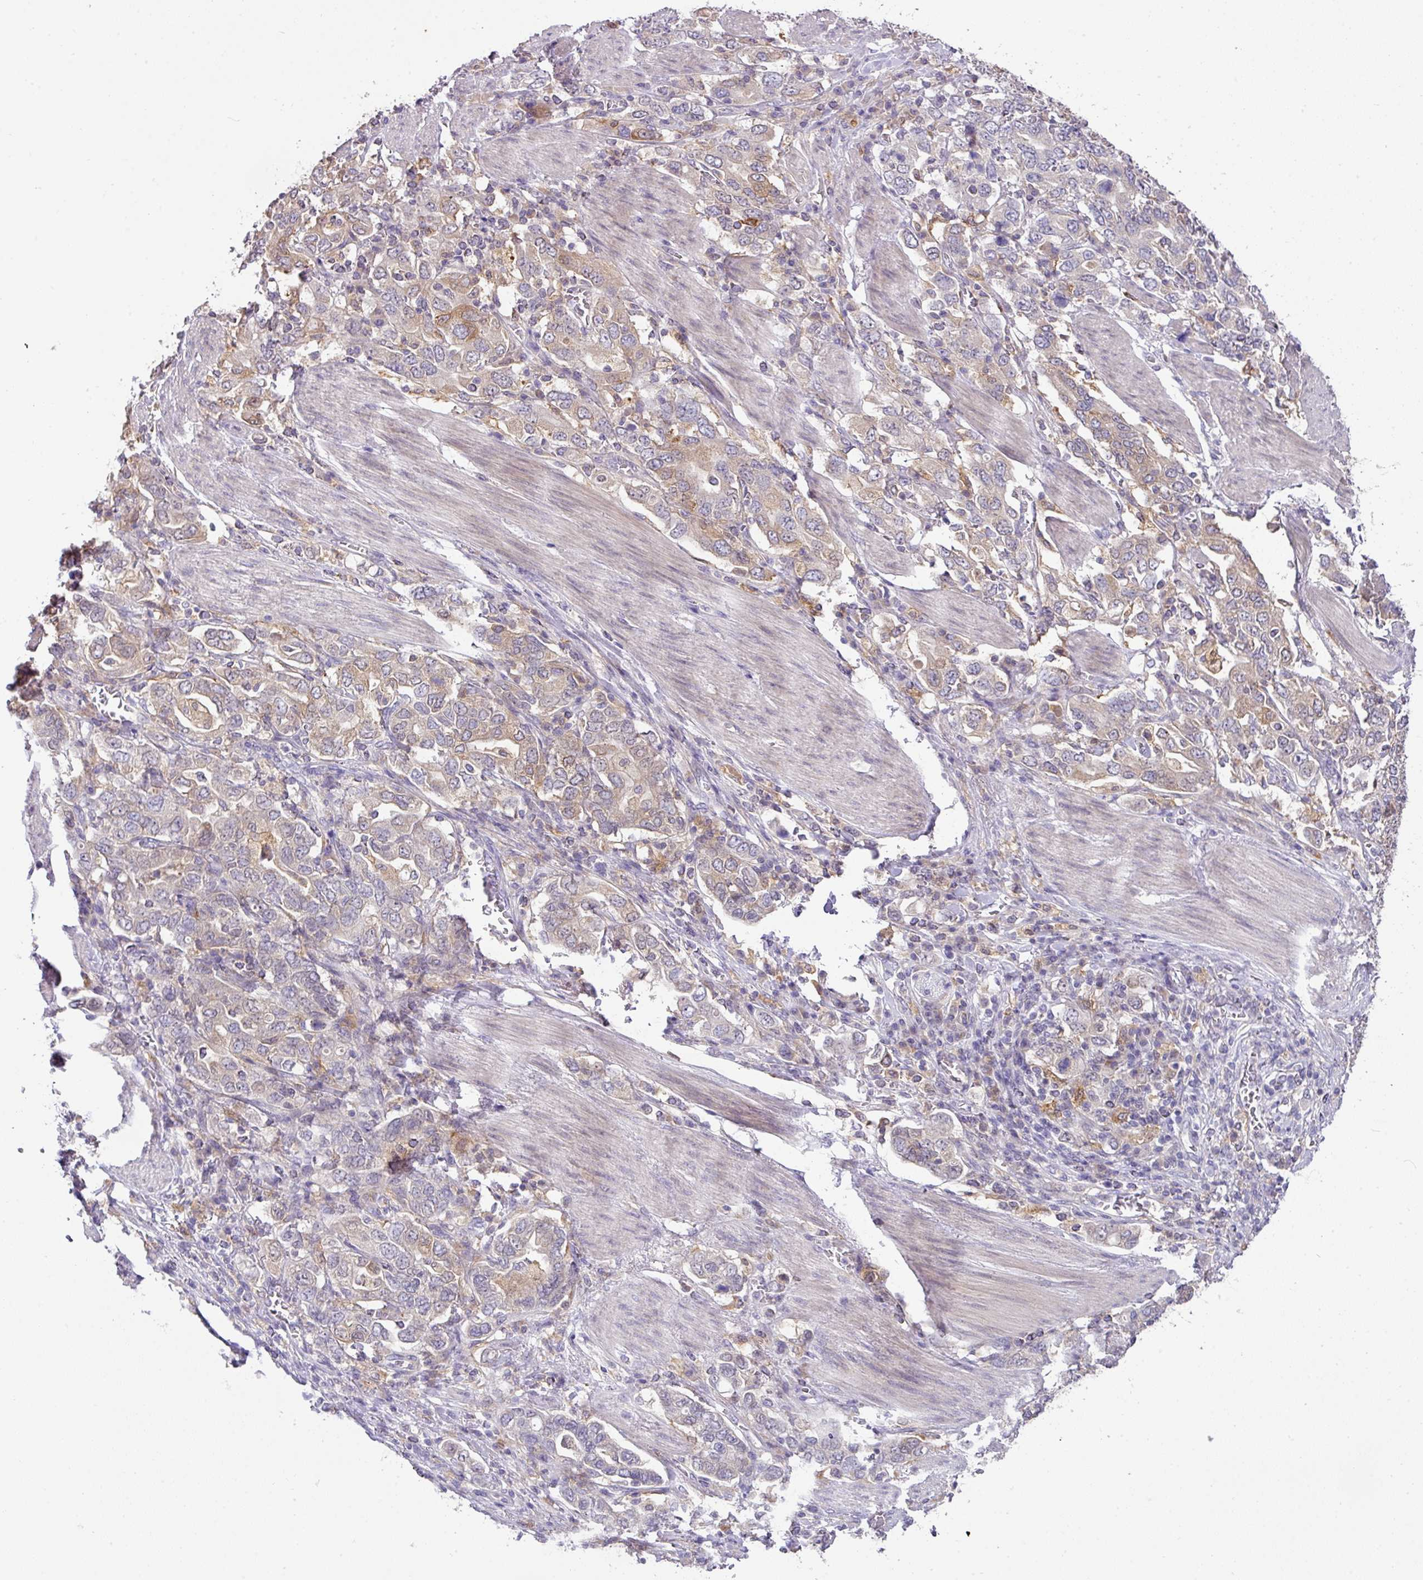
{"staining": {"intensity": "weak", "quantity": "25%-75%", "location": "cytoplasmic/membranous"}, "tissue": "stomach cancer", "cell_type": "Tumor cells", "image_type": "cancer", "snomed": [{"axis": "morphology", "description": "Adenocarcinoma, NOS"}, {"axis": "topography", "description": "Stomach, upper"}, {"axis": "topography", "description": "Stomach"}], "caption": "Adenocarcinoma (stomach) stained with IHC shows weak cytoplasmic/membranous positivity in about 25%-75% of tumor cells.", "gene": "GCNT7", "patient": {"sex": "male", "age": 62}}